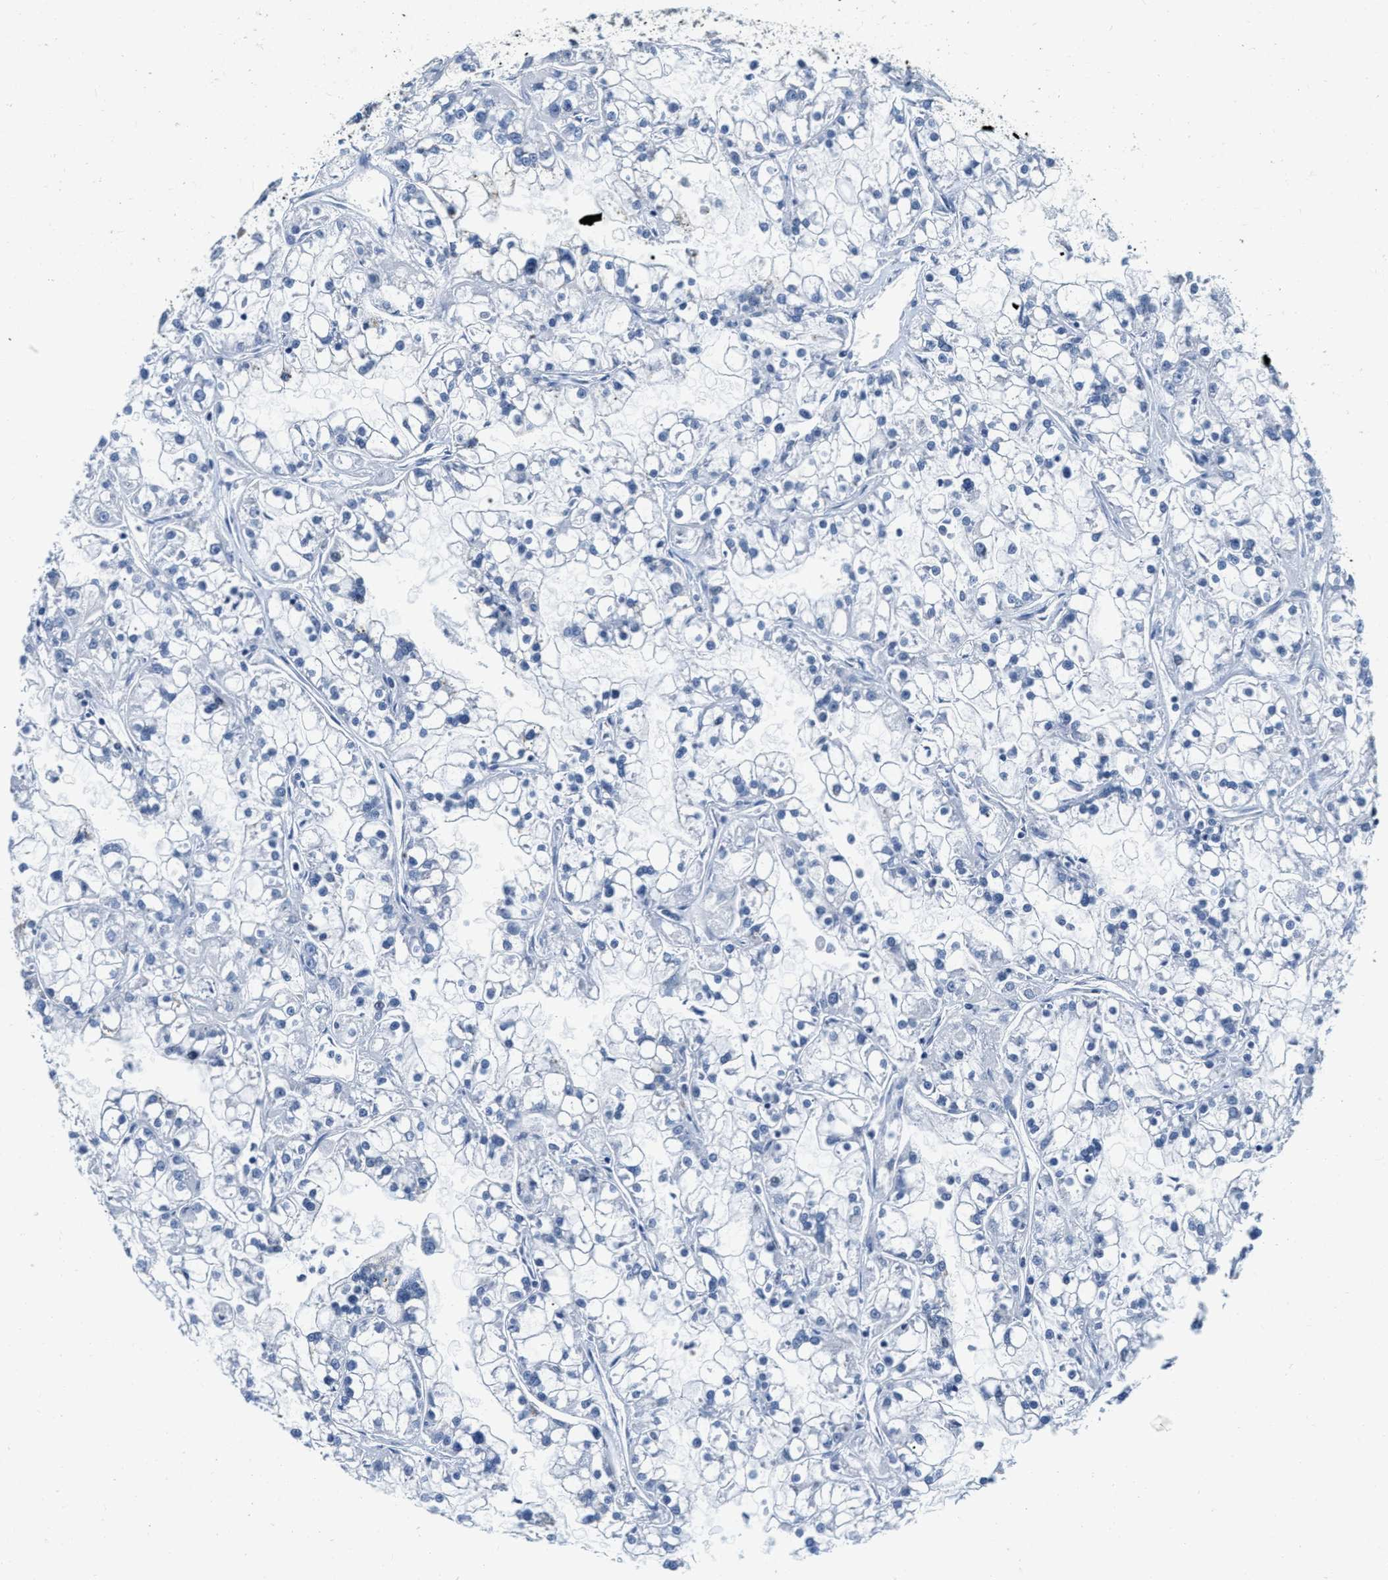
{"staining": {"intensity": "negative", "quantity": "none", "location": "none"}, "tissue": "renal cancer", "cell_type": "Tumor cells", "image_type": "cancer", "snomed": [{"axis": "morphology", "description": "Adenocarcinoma, NOS"}, {"axis": "topography", "description": "Kidney"}], "caption": "Tumor cells are negative for brown protein staining in adenocarcinoma (renal).", "gene": "EIF2AK2", "patient": {"sex": "female", "age": 52}}